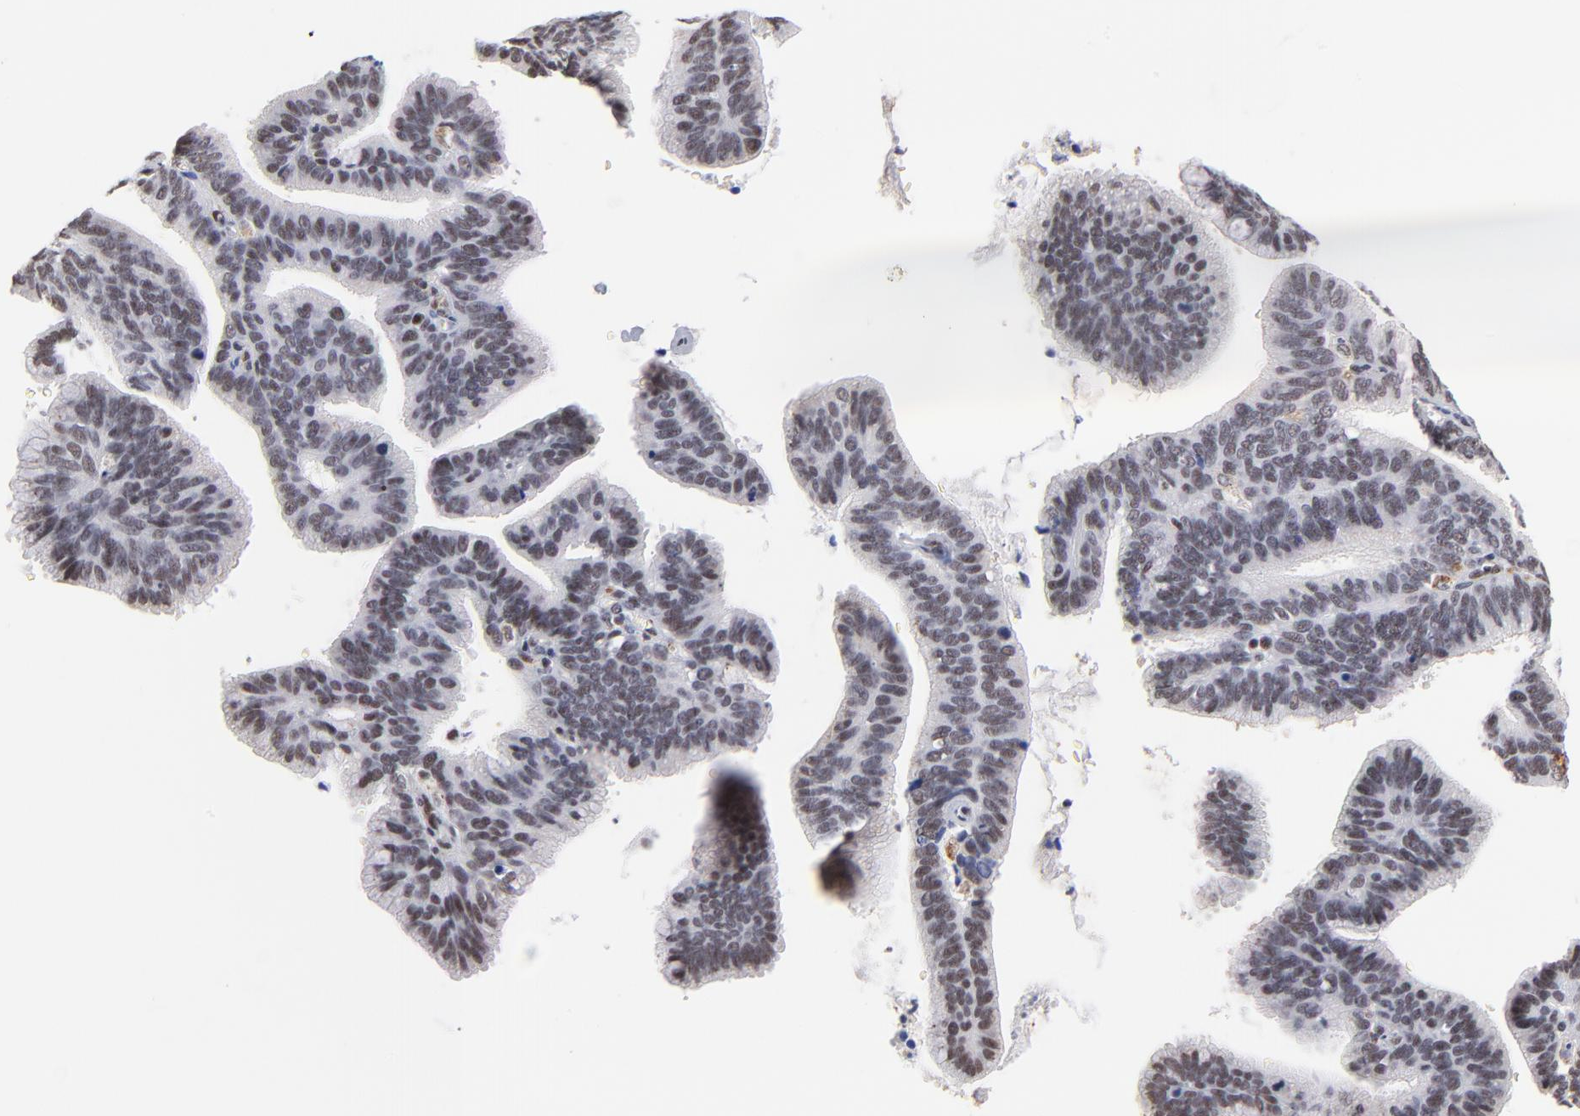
{"staining": {"intensity": "weak", "quantity": ">75%", "location": "nuclear"}, "tissue": "cervical cancer", "cell_type": "Tumor cells", "image_type": "cancer", "snomed": [{"axis": "morphology", "description": "Adenocarcinoma, NOS"}, {"axis": "topography", "description": "Cervix"}], "caption": "An image of human cervical adenocarcinoma stained for a protein displays weak nuclear brown staining in tumor cells.", "gene": "GABPA", "patient": {"sex": "female", "age": 47}}